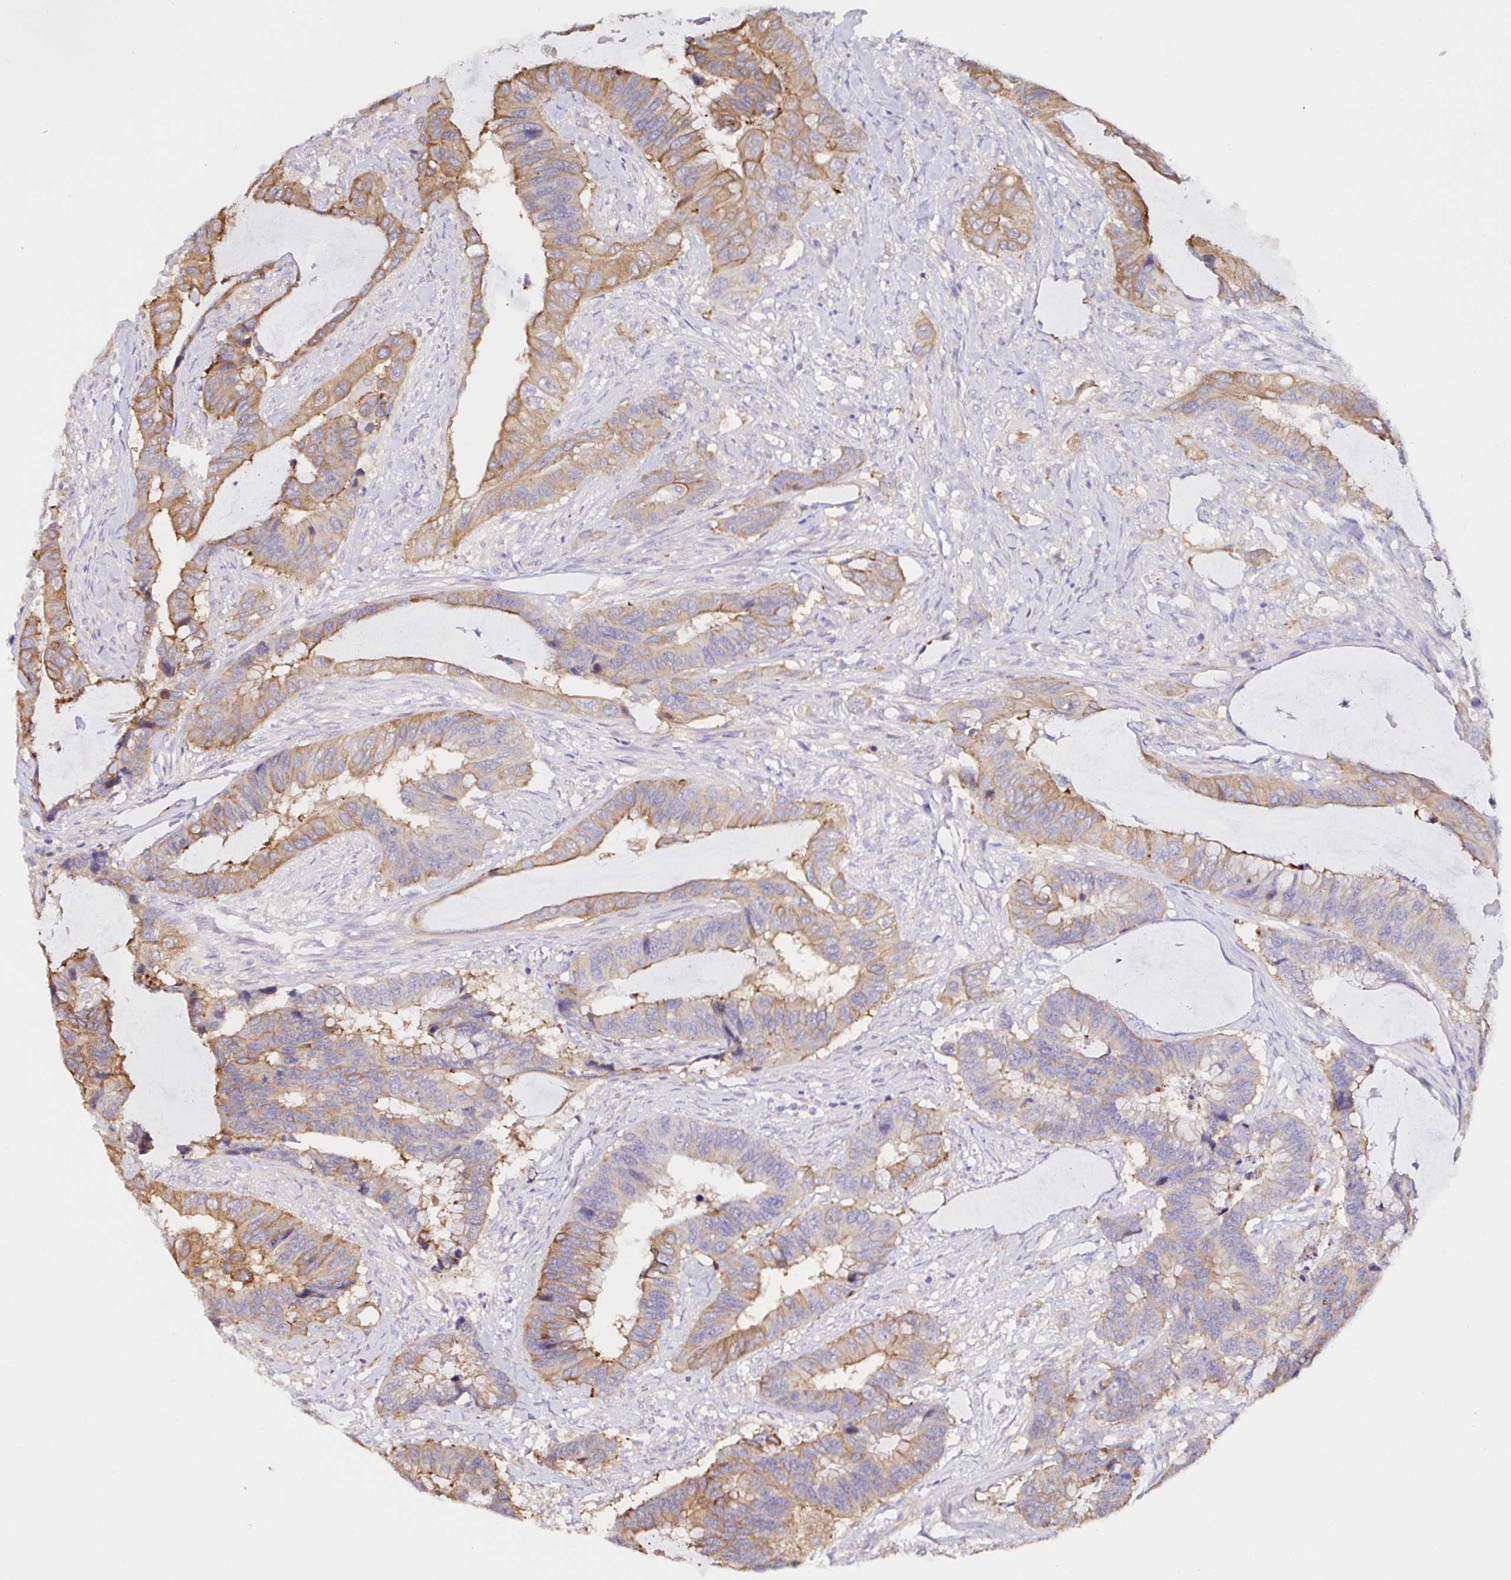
{"staining": {"intensity": "moderate", "quantity": "25%-75%", "location": "cytoplasmic/membranous"}, "tissue": "colorectal cancer", "cell_type": "Tumor cells", "image_type": "cancer", "snomed": [{"axis": "morphology", "description": "Adenocarcinoma, NOS"}, {"axis": "topography", "description": "Rectum"}], "caption": "Colorectal adenocarcinoma stained with DAB (3,3'-diaminobenzidine) immunohistochemistry (IHC) reveals medium levels of moderate cytoplasmic/membranous staining in about 25%-75% of tumor cells.", "gene": "RSRP1", "patient": {"sex": "female", "age": 59}}